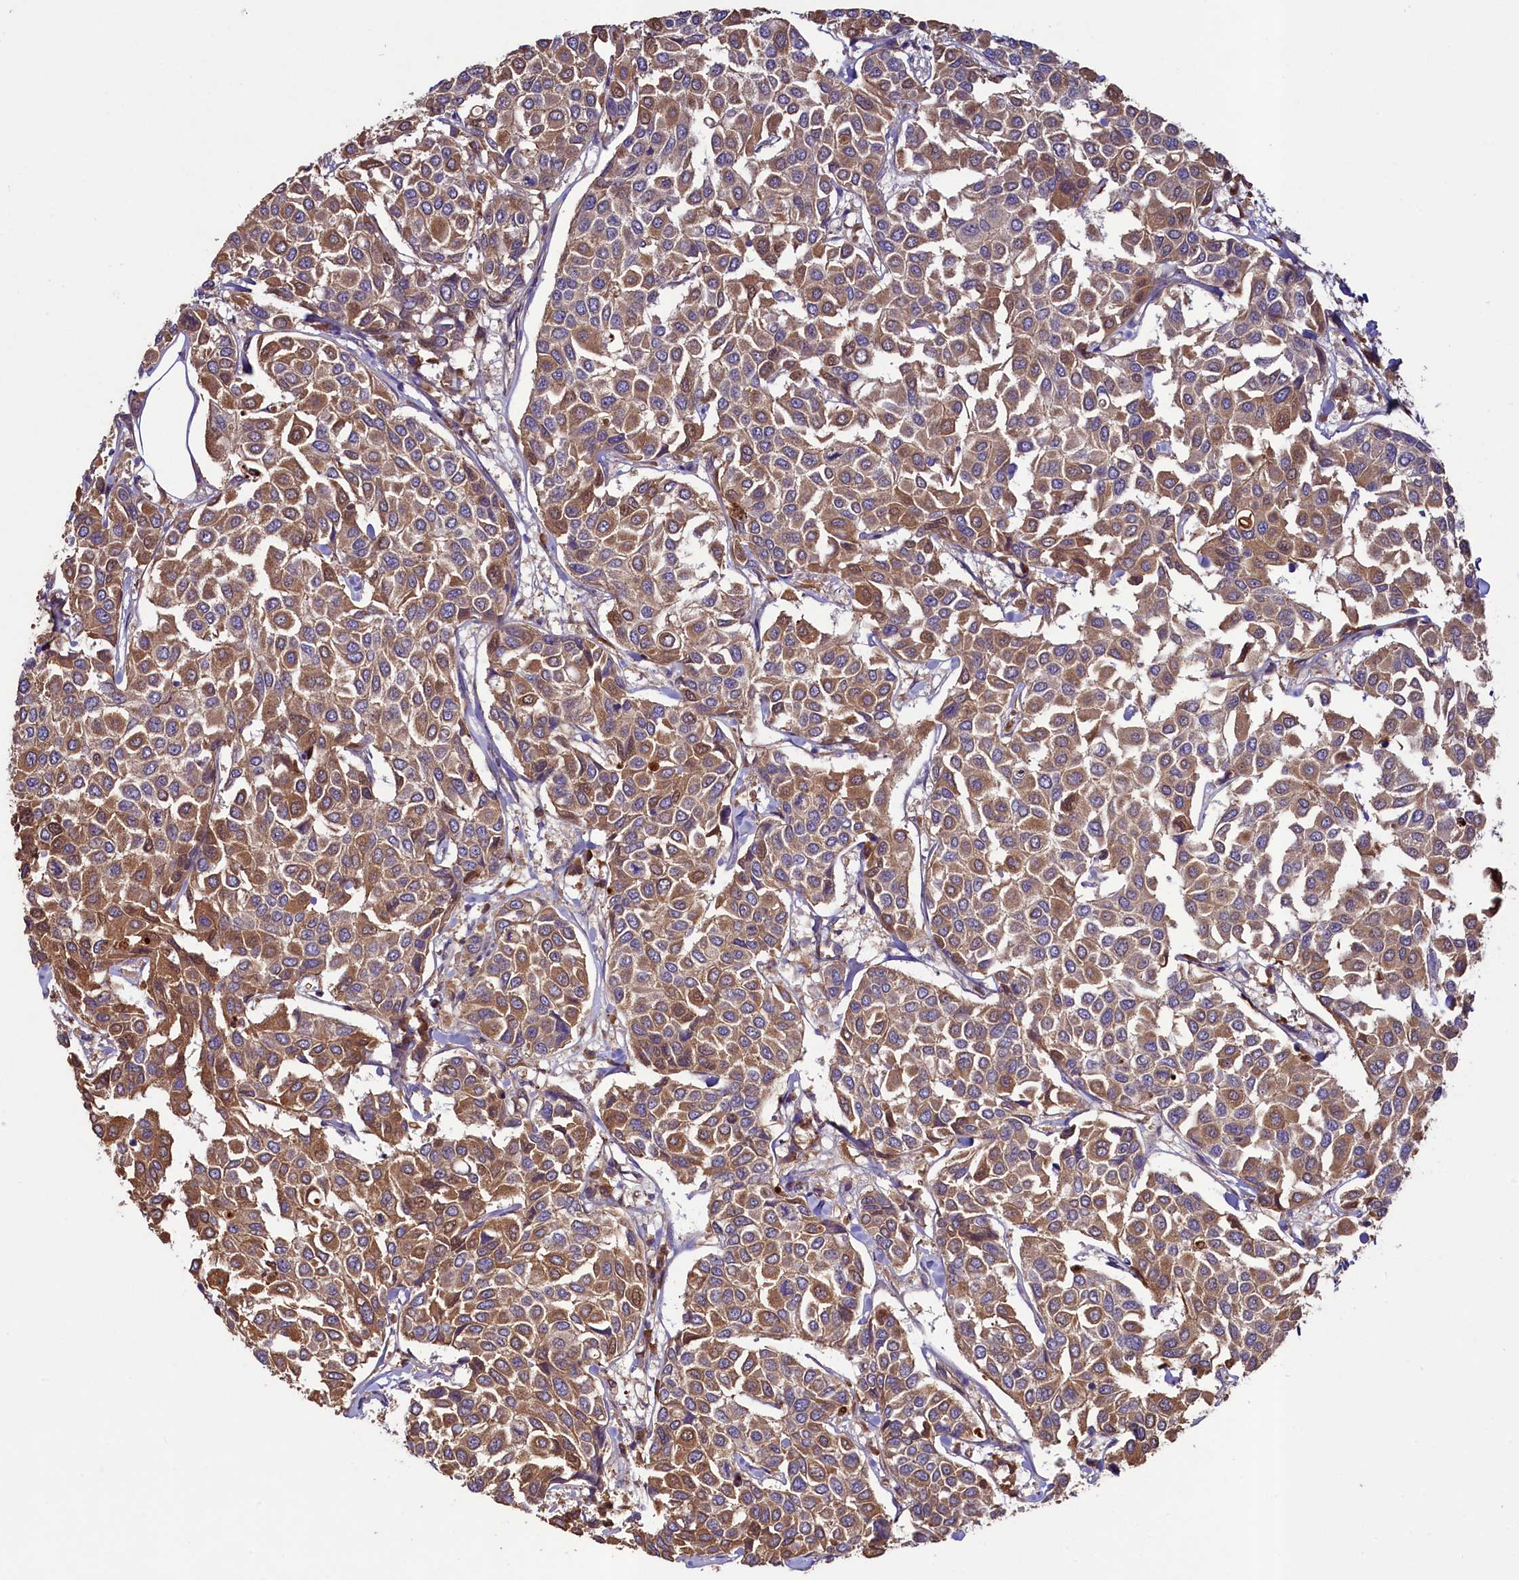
{"staining": {"intensity": "moderate", "quantity": ">75%", "location": "cytoplasmic/membranous"}, "tissue": "breast cancer", "cell_type": "Tumor cells", "image_type": "cancer", "snomed": [{"axis": "morphology", "description": "Duct carcinoma"}, {"axis": "topography", "description": "Breast"}], "caption": "A brown stain shows moderate cytoplasmic/membranous positivity of a protein in human invasive ductal carcinoma (breast) tumor cells. The staining is performed using DAB brown chromogen to label protein expression. The nuclei are counter-stained blue using hematoxylin.", "gene": "CCDC102A", "patient": {"sex": "female", "age": 55}}